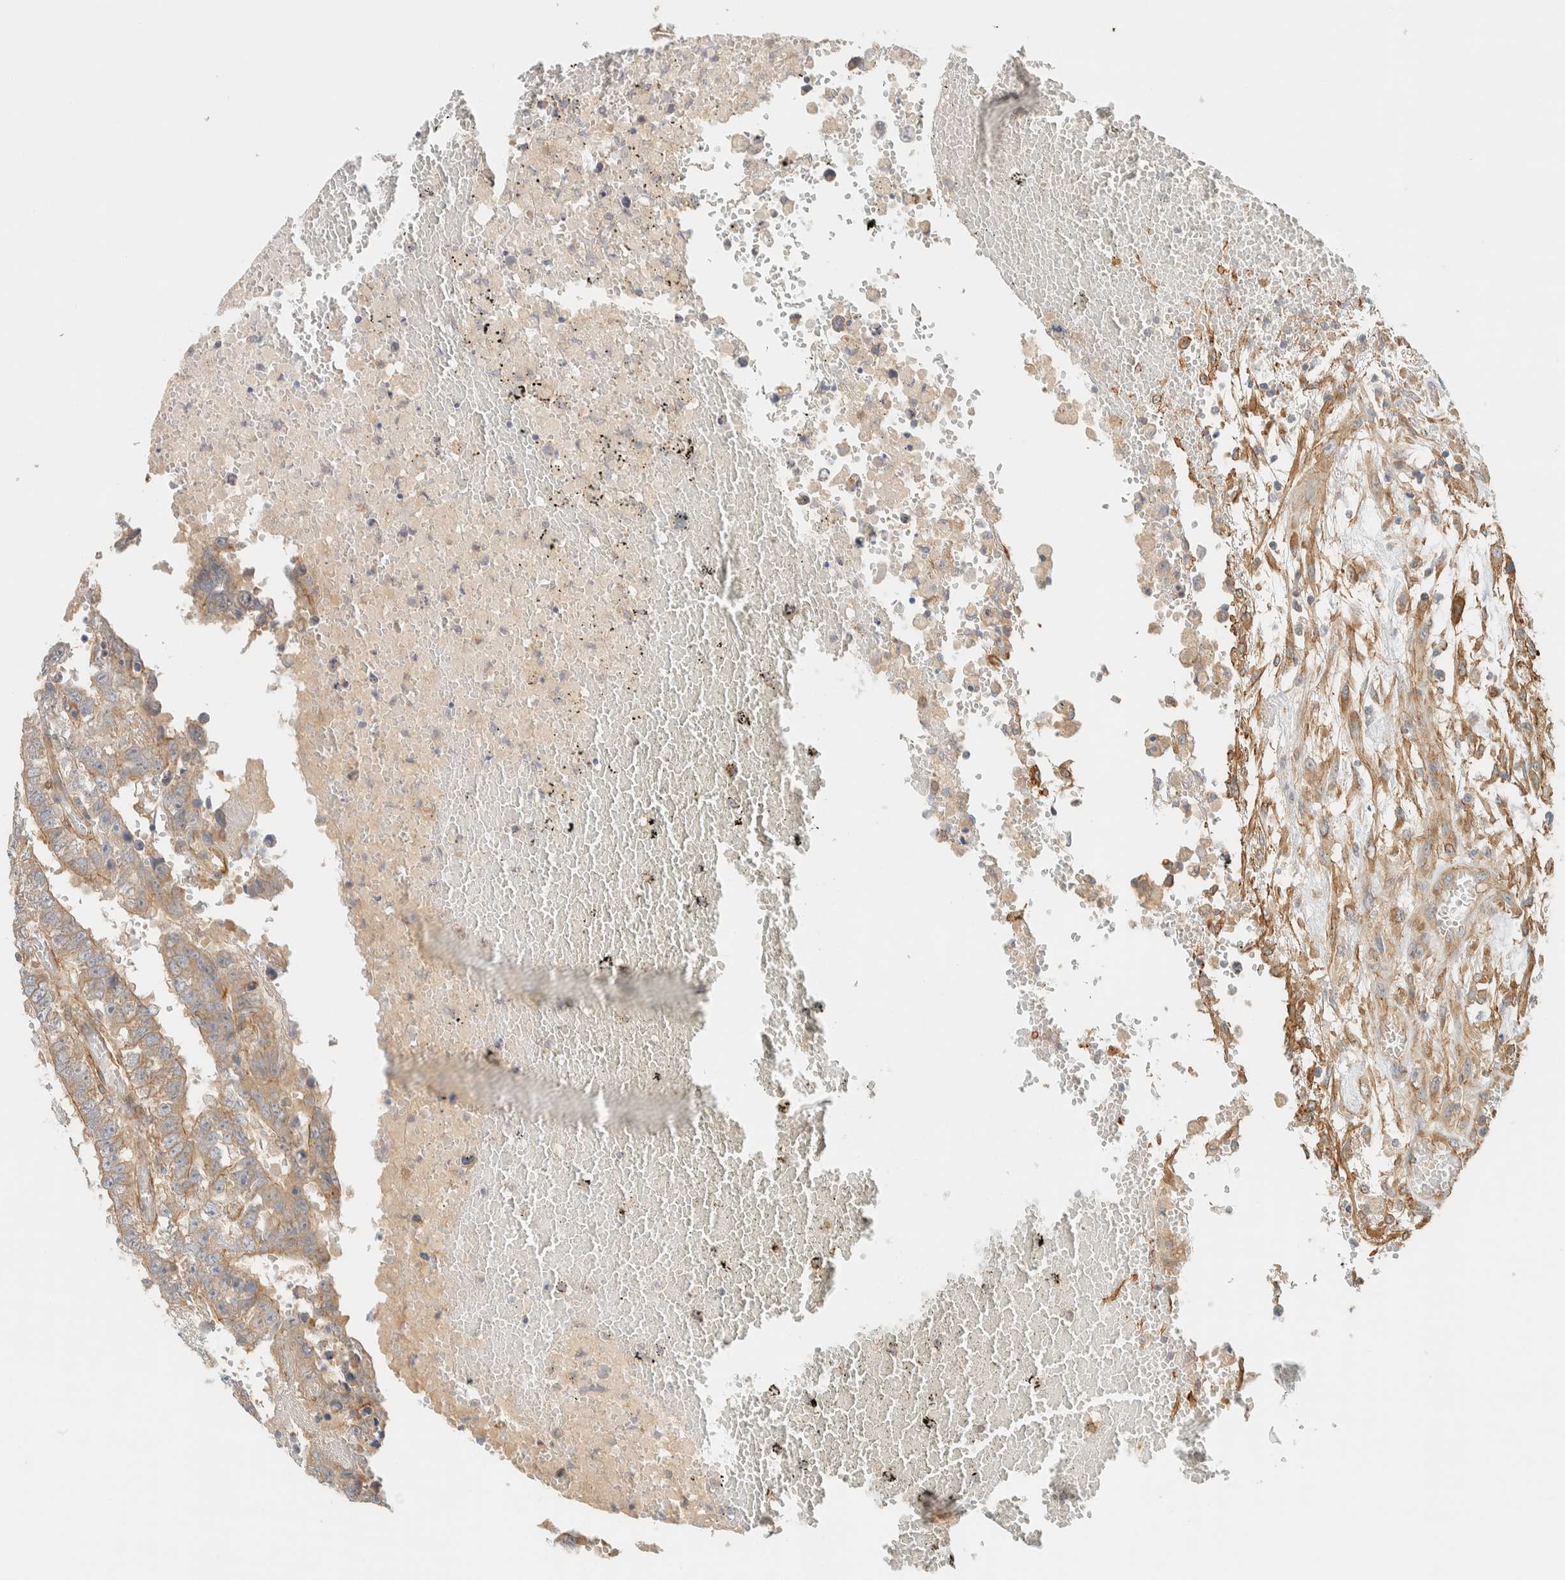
{"staining": {"intensity": "weak", "quantity": "<25%", "location": "cytoplasmic/membranous"}, "tissue": "testis cancer", "cell_type": "Tumor cells", "image_type": "cancer", "snomed": [{"axis": "morphology", "description": "Carcinoma, Embryonal, NOS"}, {"axis": "topography", "description": "Testis"}], "caption": "IHC image of neoplastic tissue: testis cancer (embryonal carcinoma) stained with DAB exhibits no significant protein expression in tumor cells.", "gene": "LIMA1", "patient": {"sex": "male", "age": 25}}